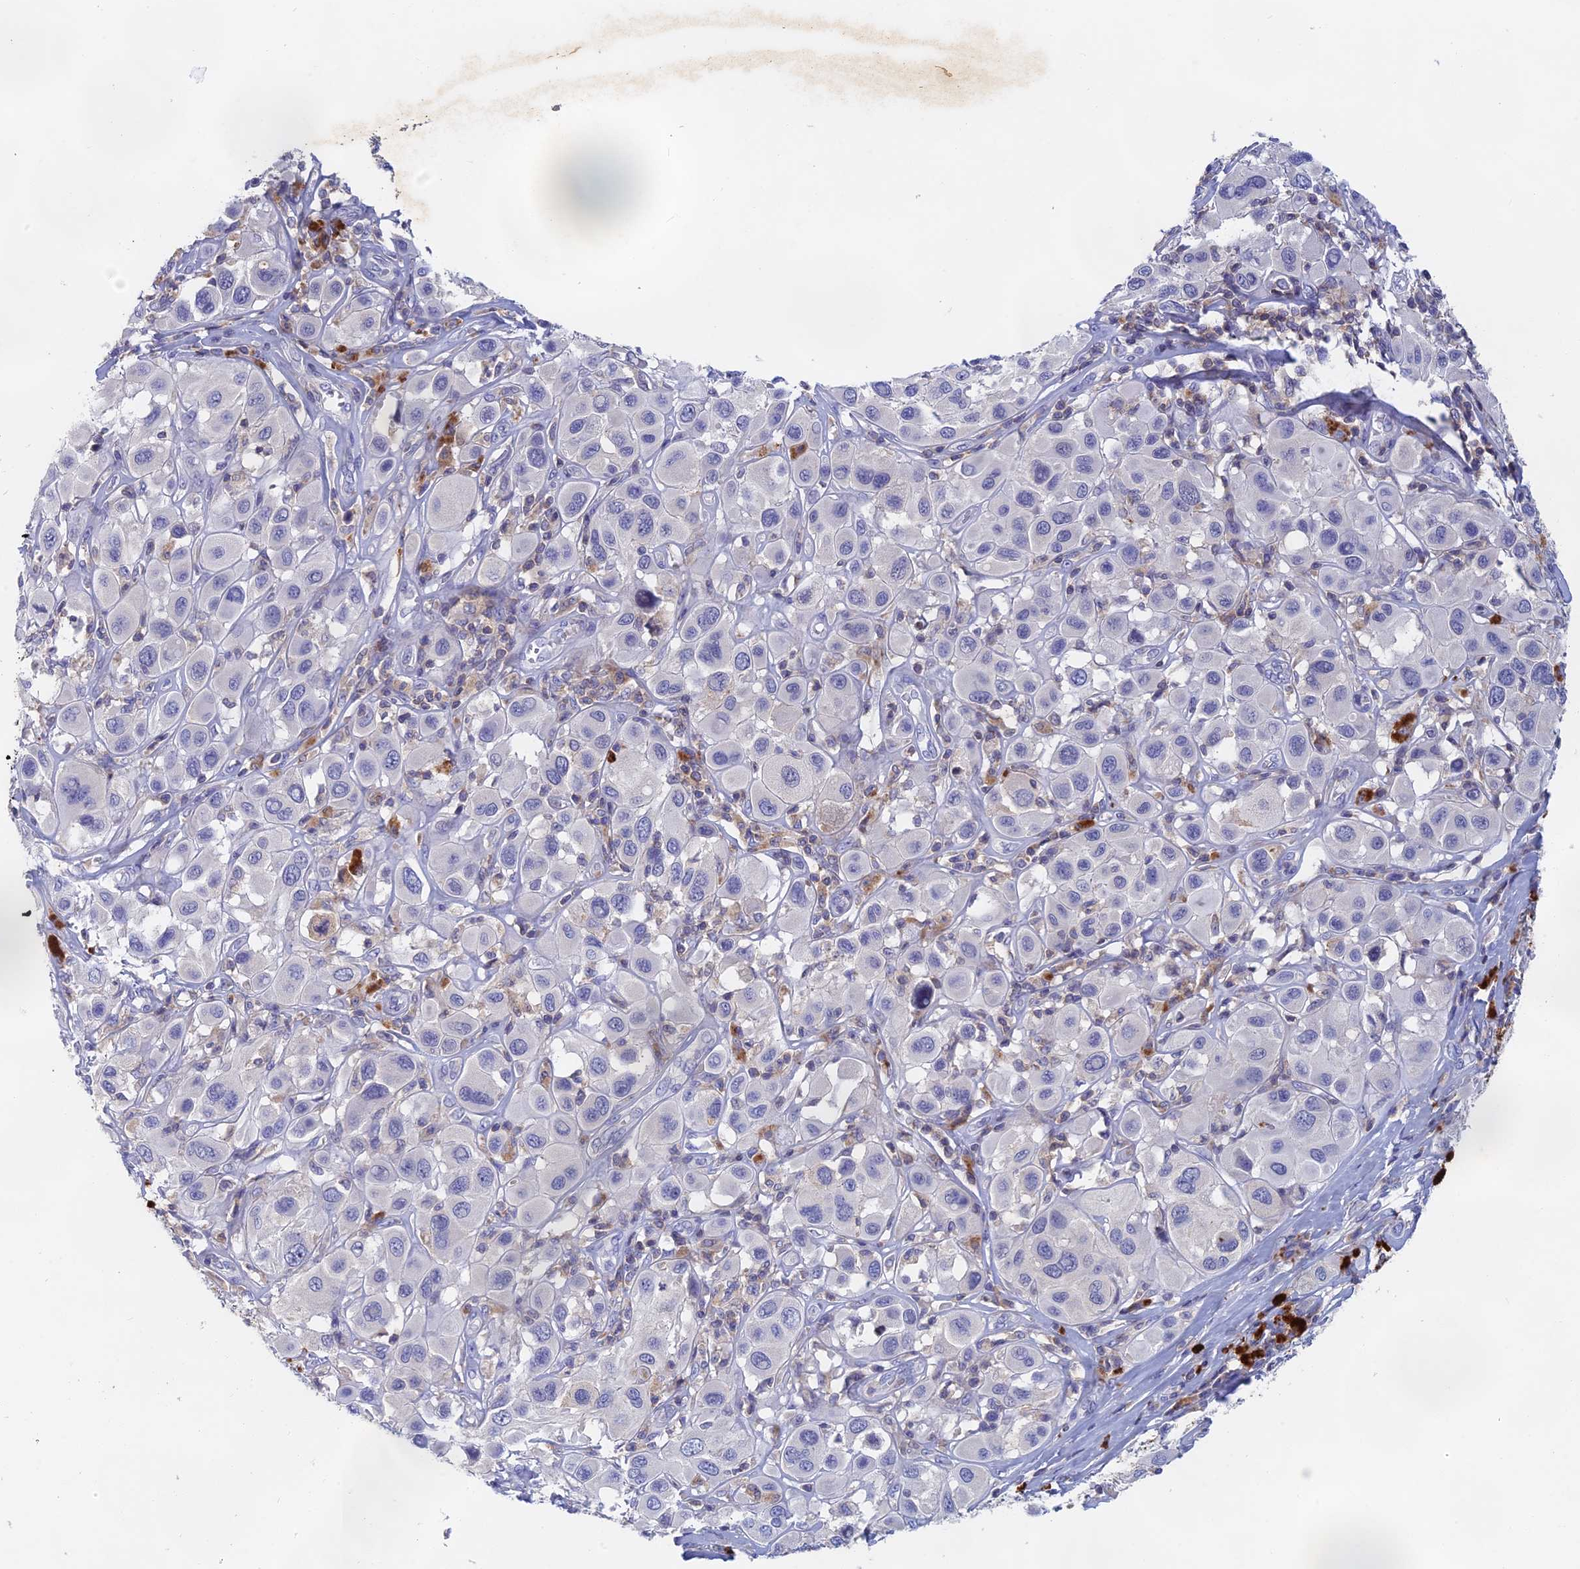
{"staining": {"intensity": "negative", "quantity": "none", "location": "none"}, "tissue": "melanoma", "cell_type": "Tumor cells", "image_type": "cancer", "snomed": [{"axis": "morphology", "description": "Malignant melanoma, Metastatic site"}, {"axis": "topography", "description": "Skin"}], "caption": "DAB immunohistochemical staining of human malignant melanoma (metastatic site) displays no significant staining in tumor cells.", "gene": "ACP7", "patient": {"sex": "male", "age": 41}}